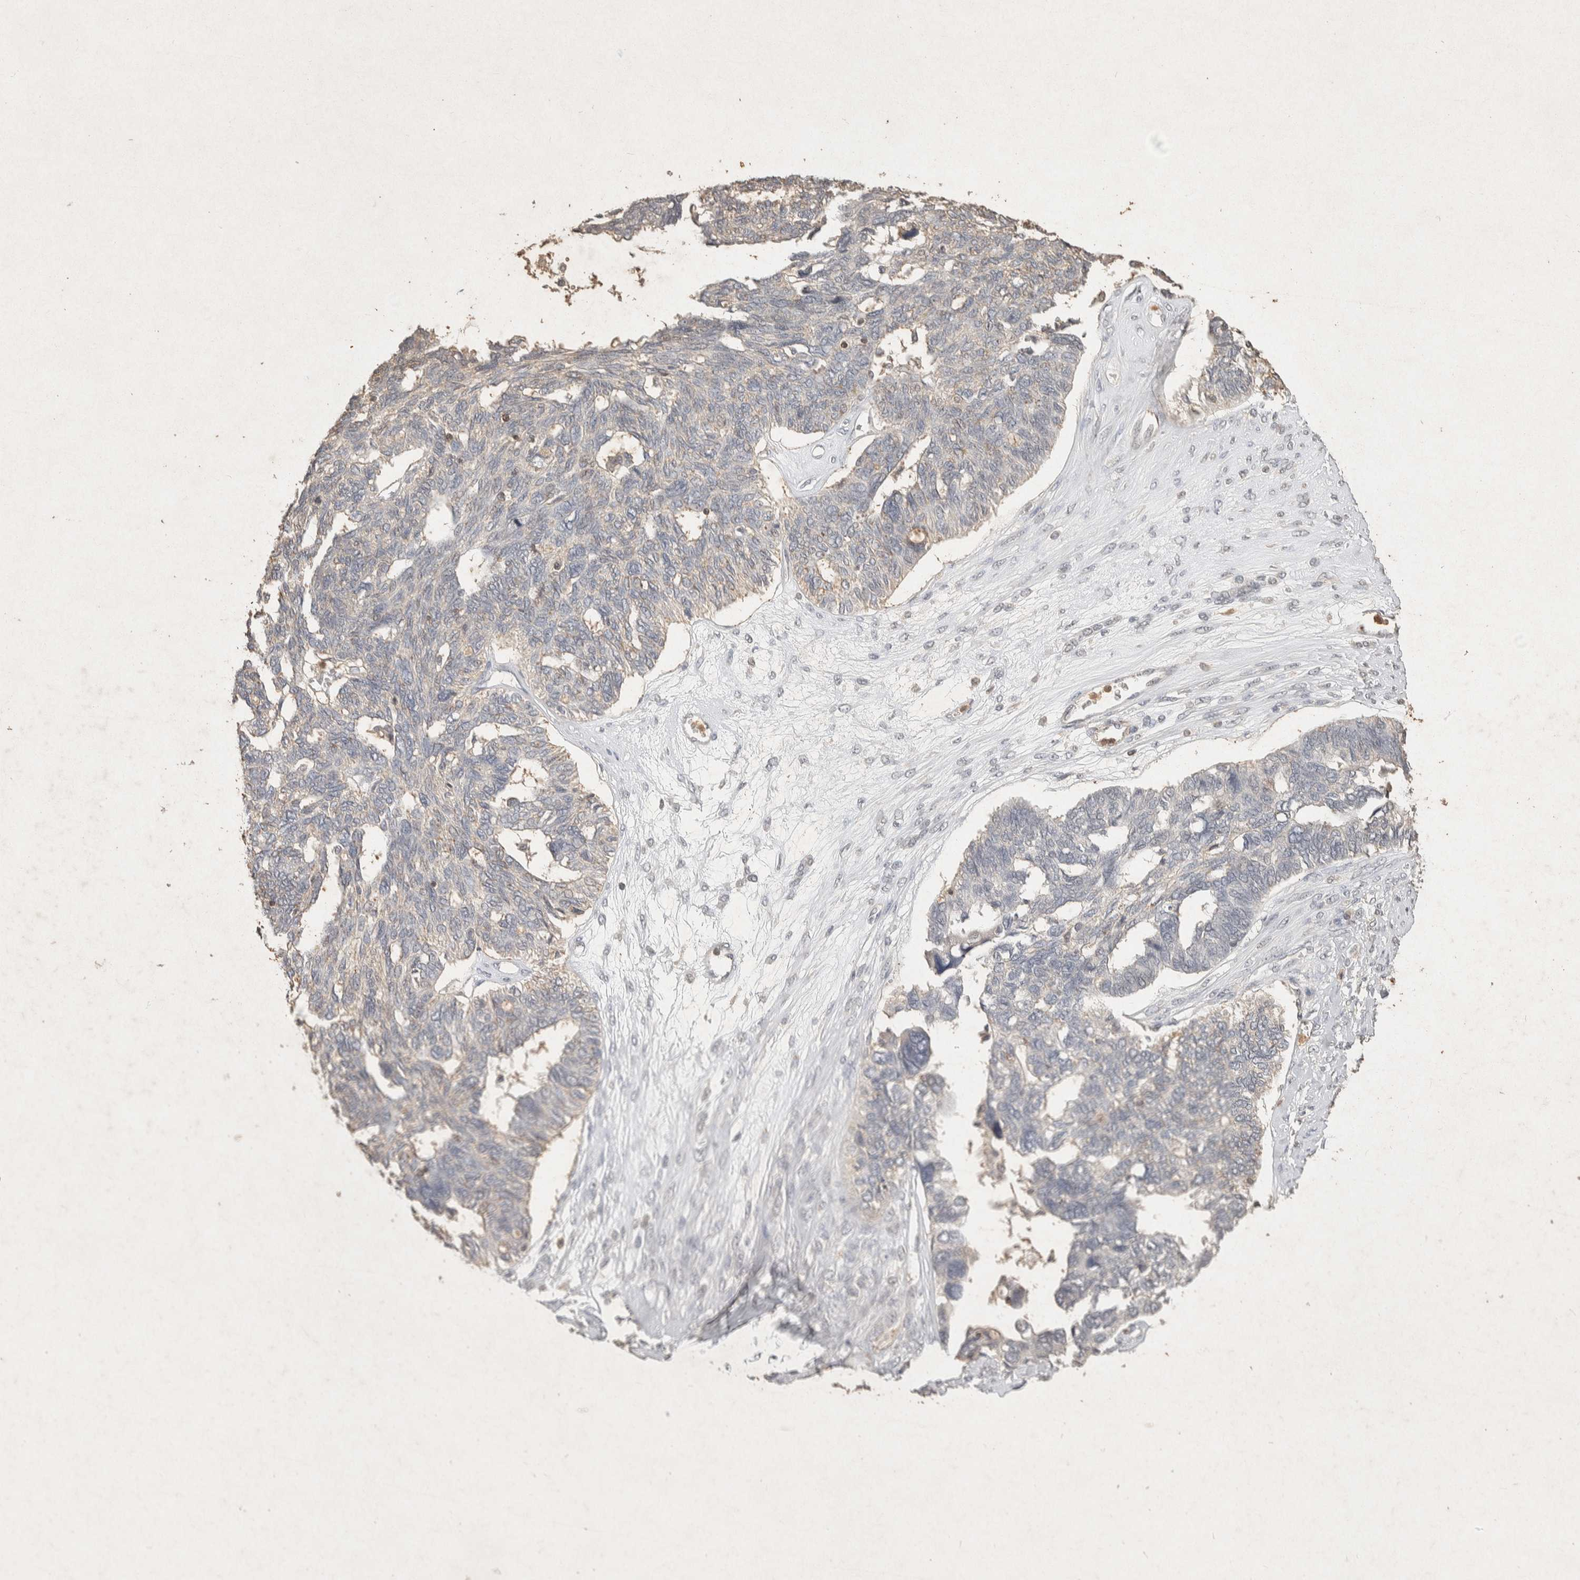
{"staining": {"intensity": "negative", "quantity": "none", "location": "none"}, "tissue": "ovarian cancer", "cell_type": "Tumor cells", "image_type": "cancer", "snomed": [{"axis": "morphology", "description": "Cystadenocarcinoma, serous, NOS"}, {"axis": "topography", "description": "Ovary"}], "caption": "Immunohistochemistry (IHC) photomicrograph of ovarian cancer stained for a protein (brown), which displays no expression in tumor cells.", "gene": "RAC2", "patient": {"sex": "female", "age": 79}}